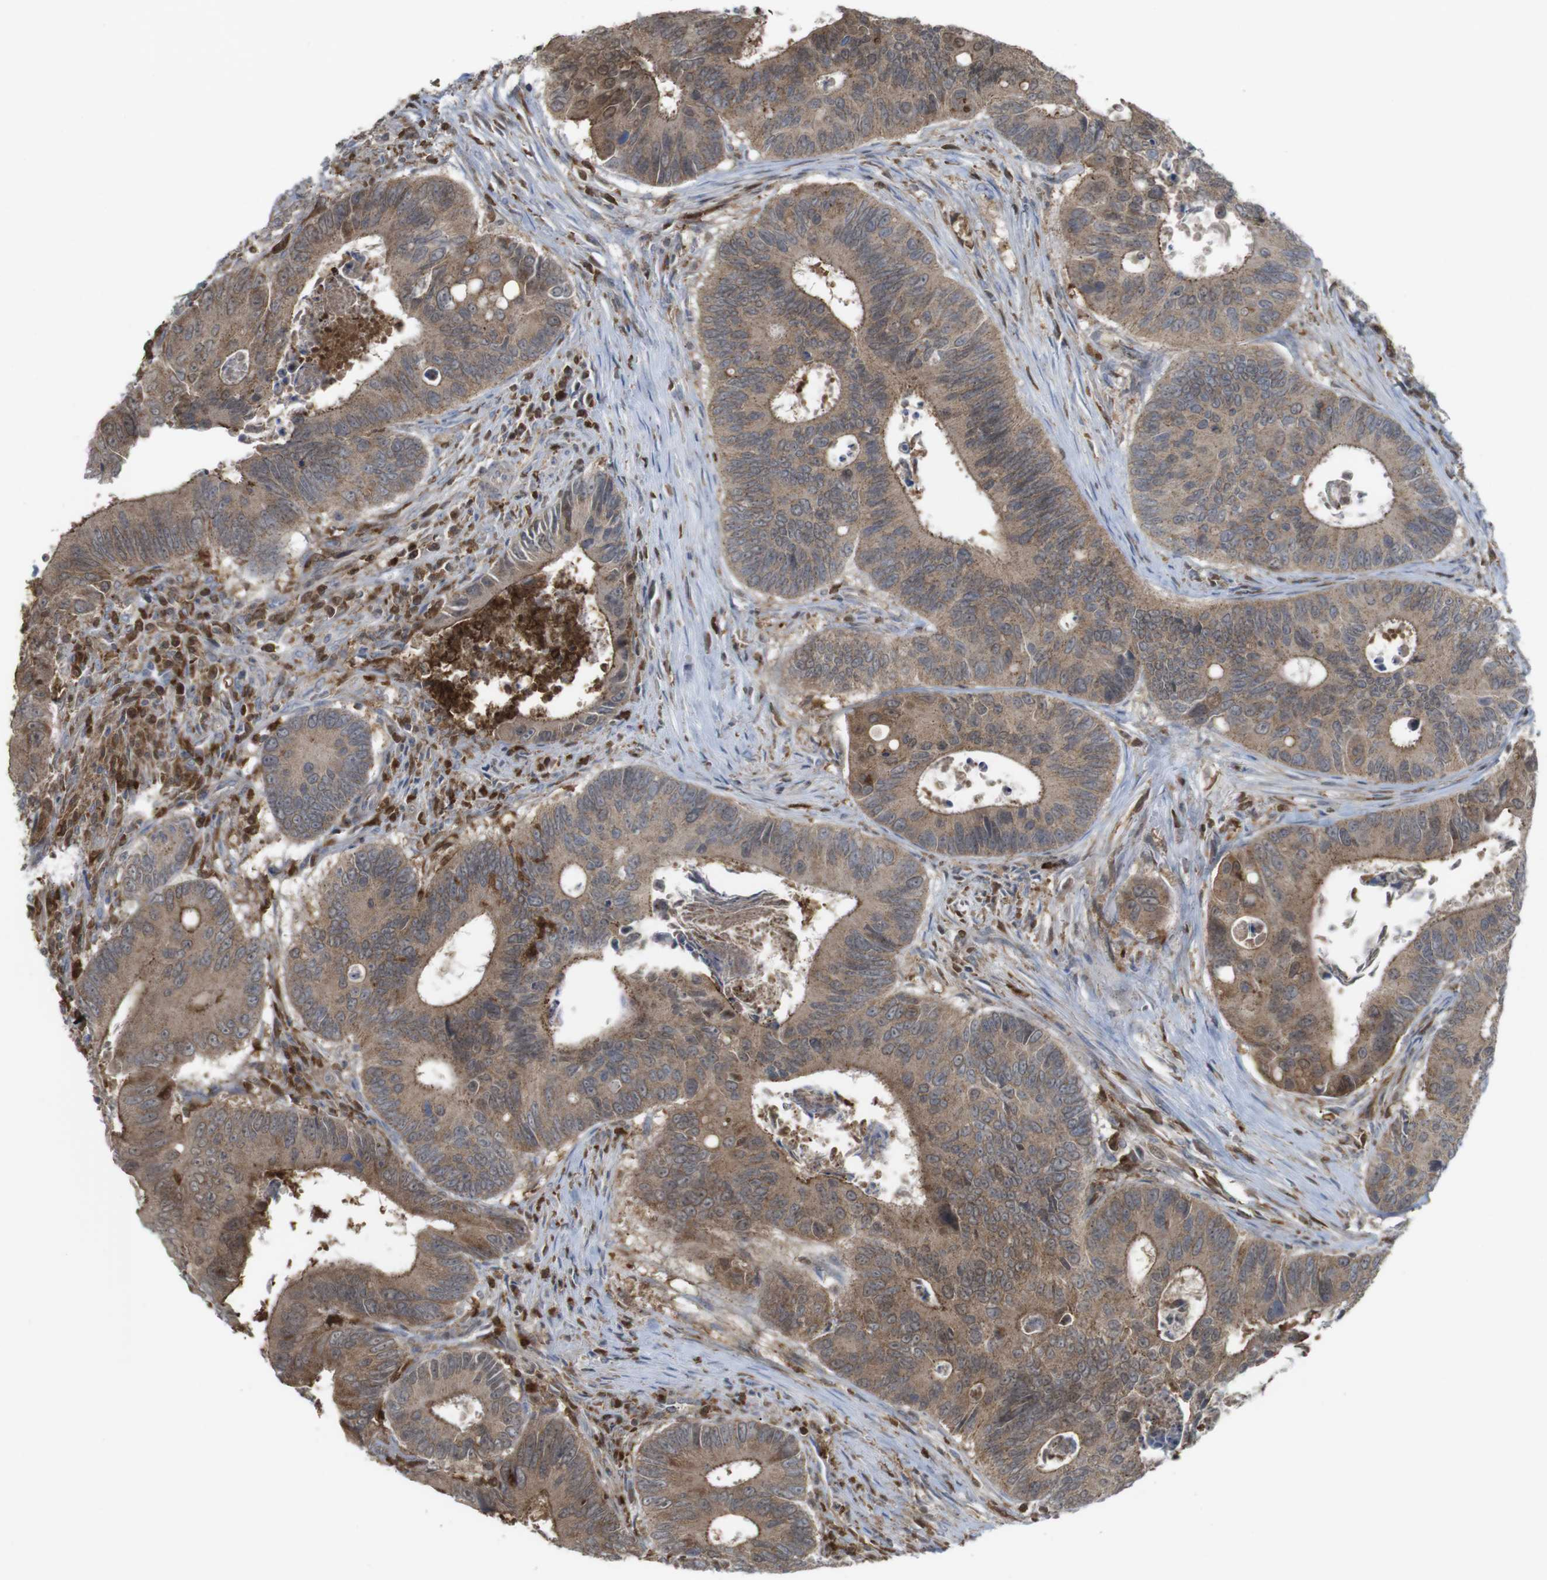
{"staining": {"intensity": "moderate", "quantity": ">75%", "location": "cytoplasmic/membranous"}, "tissue": "colorectal cancer", "cell_type": "Tumor cells", "image_type": "cancer", "snomed": [{"axis": "morphology", "description": "Inflammation, NOS"}, {"axis": "morphology", "description": "Adenocarcinoma, NOS"}, {"axis": "topography", "description": "Colon"}], "caption": "A histopathology image of colorectal cancer stained for a protein displays moderate cytoplasmic/membranous brown staining in tumor cells.", "gene": "PRKCD", "patient": {"sex": "male", "age": 72}}